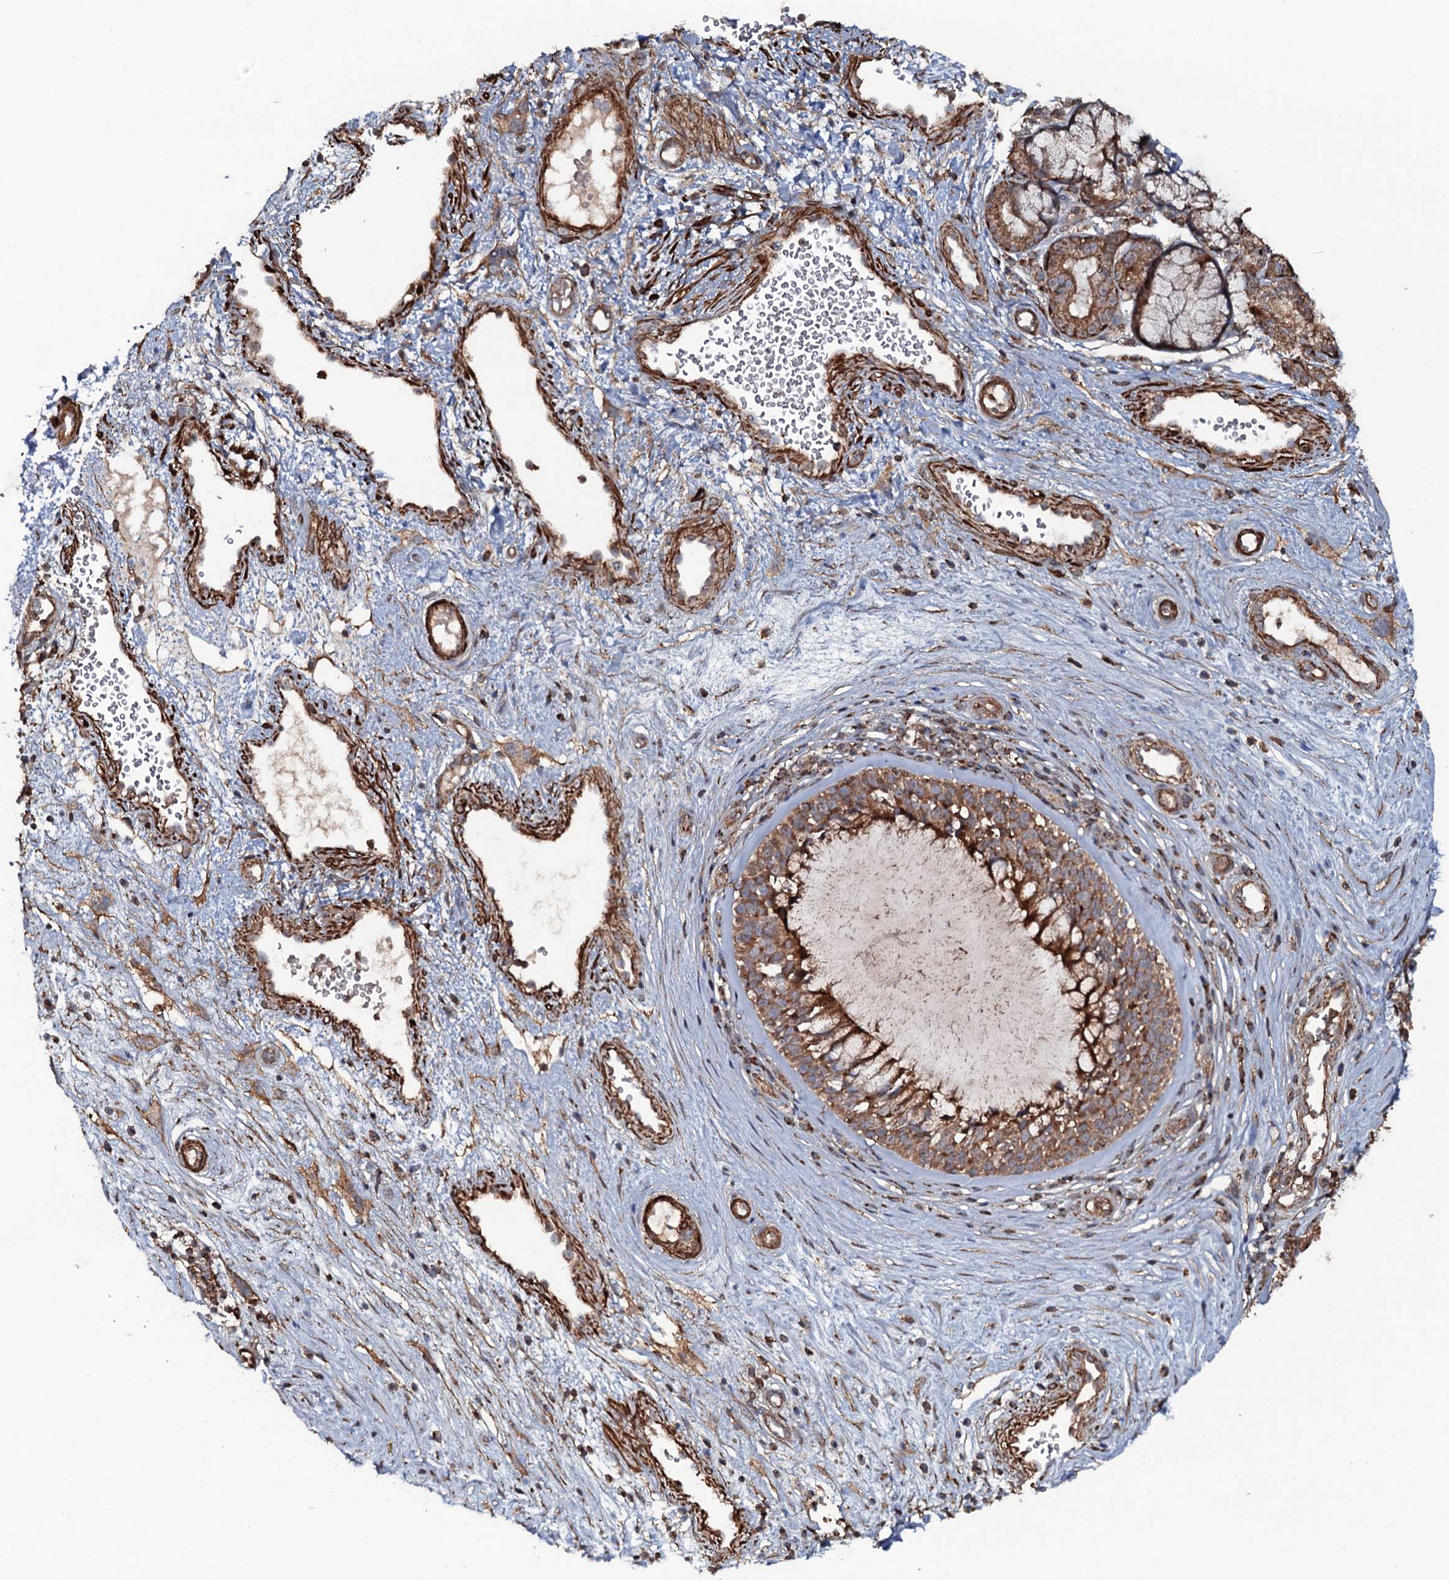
{"staining": {"intensity": "strong", "quantity": ">75%", "location": "cytoplasmic/membranous"}, "tissue": "nasopharynx", "cell_type": "Respiratory epithelial cells", "image_type": "normal", "snomed": [{"axis": "morphology", "description": "Normal tissue, NOS"}, {"axis": "topography", "description": "Nasopharynx"}], "caption": "A high-resolution micrograph shows IHC staining of normal nasopharynx, which exhibits strong cytoplasmic/membranous positivity in approximately >75% of respiratory epithelial cells.", "gene": "VWA8", "patient": {"sex": "male", "age": 32}}